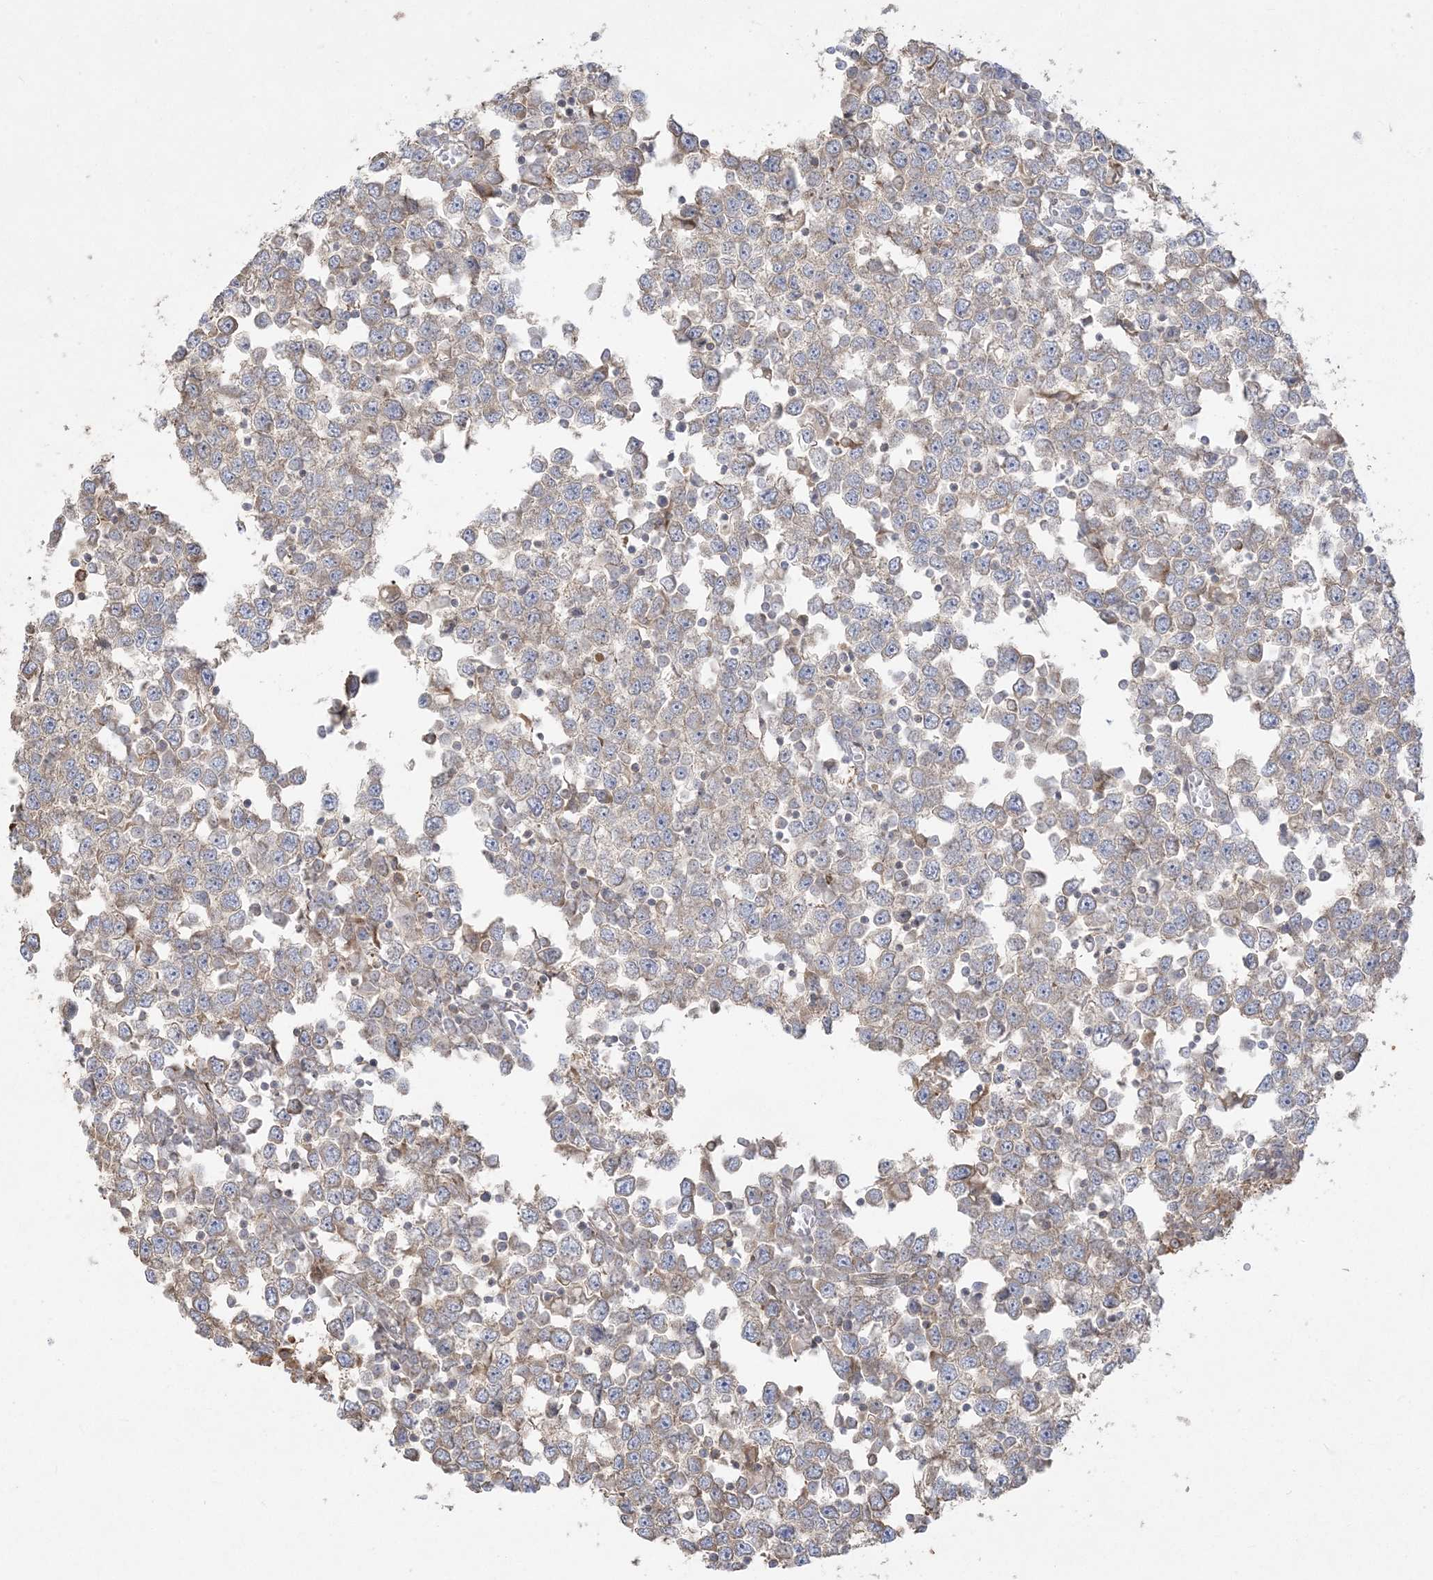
{"staining": {"intensity": "weak", "quantity": "25%-75%", "location": "cytoplasmic/membranous"}, "tissue": "testis cancer", "cell_type": "Tumor cells", "image_type": "cancer", "snomed": [{"axis": "morphology", "description": "Seminoma, NOS"}, {"axis": "topography", "description": "Testis"}], "caption": "Protein expression analysis of seminoma (testis) exhibits weak cytoplasmic/membranous expression in approximately 25%-75% of tumor cells.", "gene": "ZC3H6", "patient": {"sex": "male", "age": 65}}